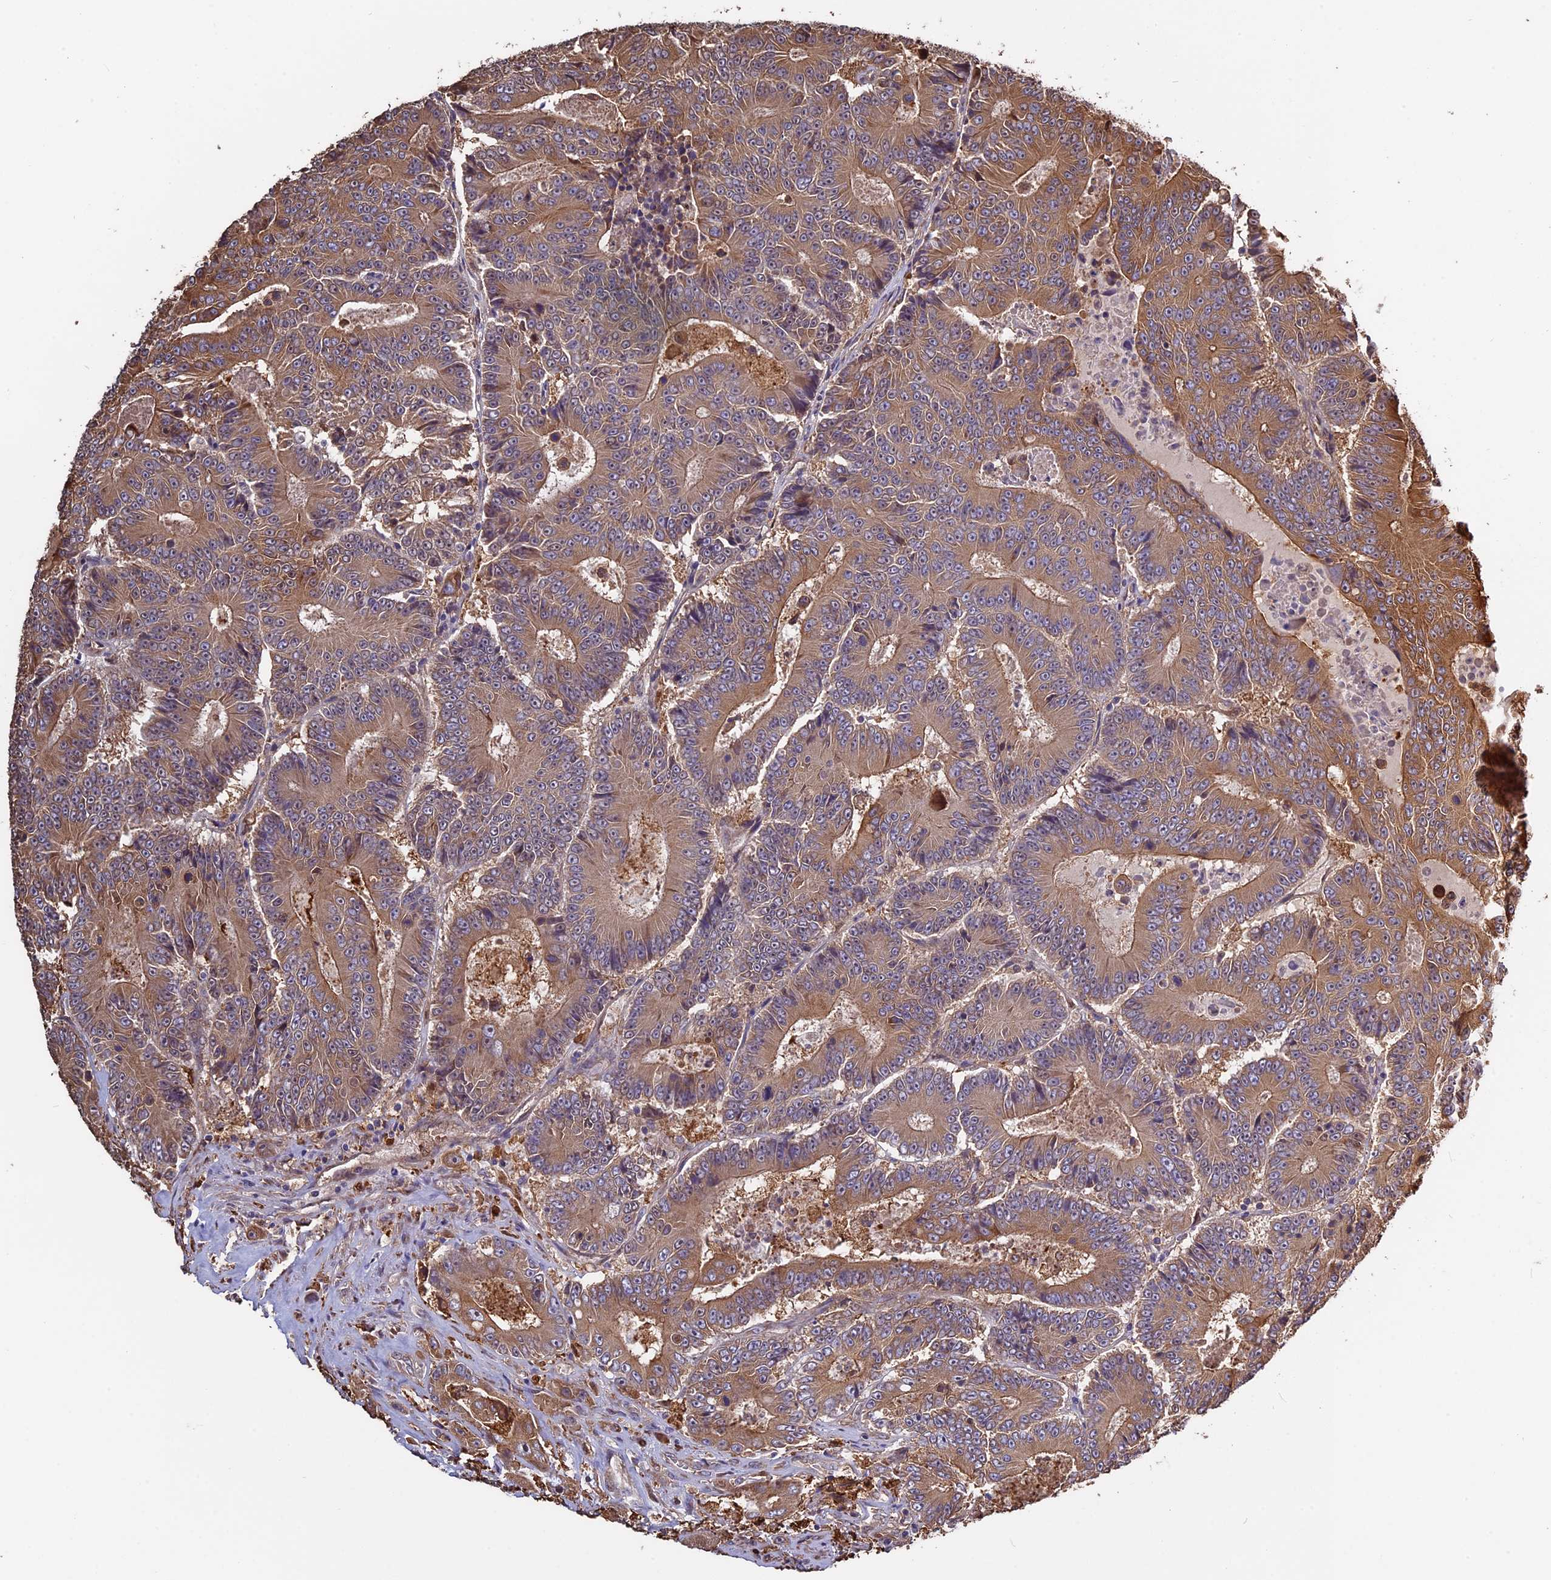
{"staining": {"intensity": "moderate", "quantity": ">75%", "location": "cytoplasmic/membranous"}, "tissue": "colorectal cancer", "cell_type": "Tumor cells", "image_type": "cancer", "snomed": [{"axis": "morphology", "description": "Adenocarcinoma, NOS"}, {"axis": "topography", "description": "Colon"}], "caption": "Immunohistochemical staining of human colorectal cancer (adenocarcinoma) displays medium levels of moderate cytoplasmic/membranous protein staining in approximately >75% of tumor cells.", "gene": "VWA3A", "patient": {"sex": "male", "age": 83}}